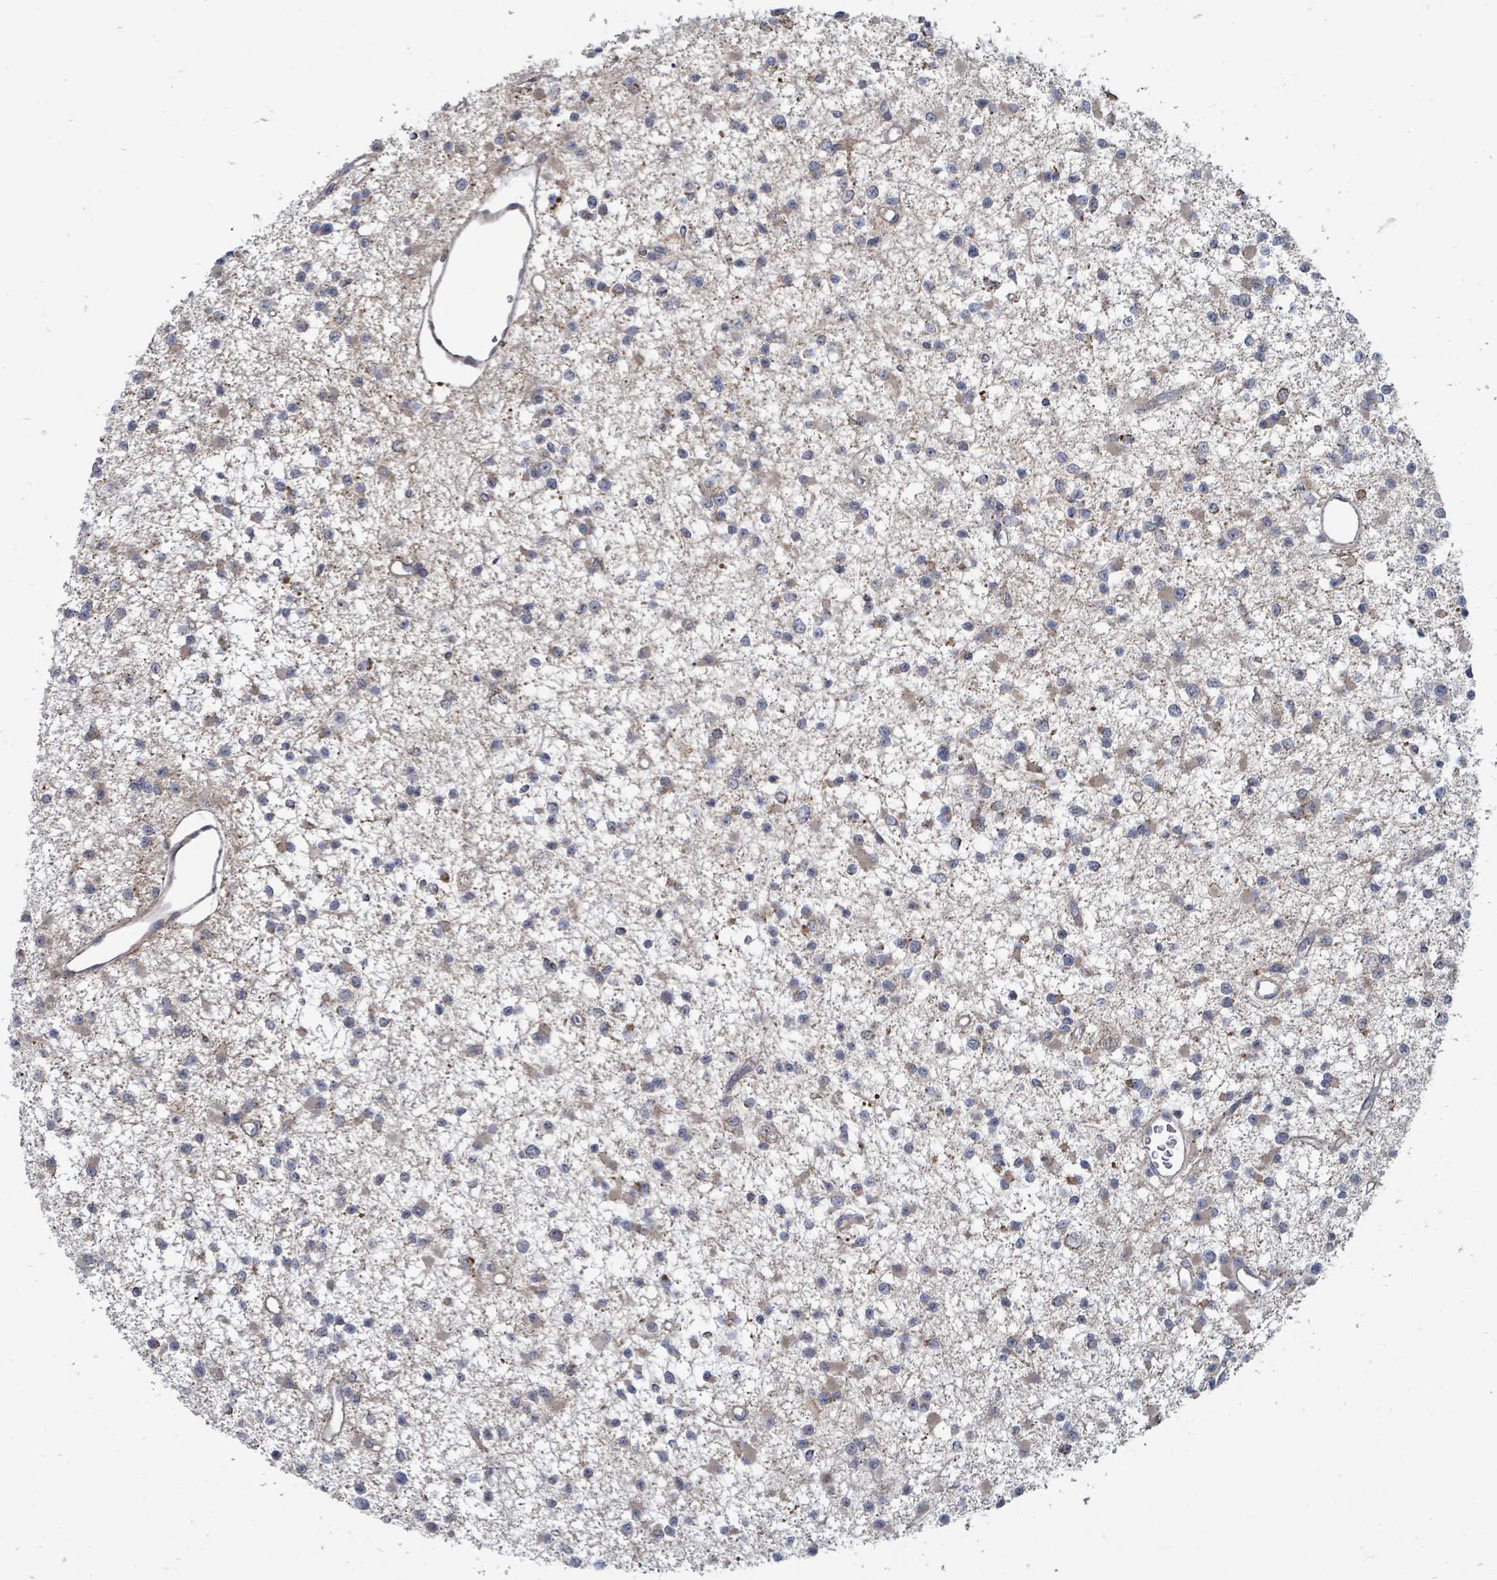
{"staining": {"intensity": "weak", "quantity": "<25%", "location": "cytoplasmic/membranous"}, "tissue": "glioma", "cell_type": "Tumor cells", "image_type": "cancer", "snomed": [{"axis": "morphology", "description": "Glioma, malignant, Low grade"}, {"axis": "topography", "description": "Brain"}], "caption": "Tumor cells show no significant protein positivity in glioma. (DAB immunohistochemistry (IHC) visualized using brightfield microscopy, high magnification).", "gene": "MAGOHB", "patient": {"sex": "female", "age": 22}}